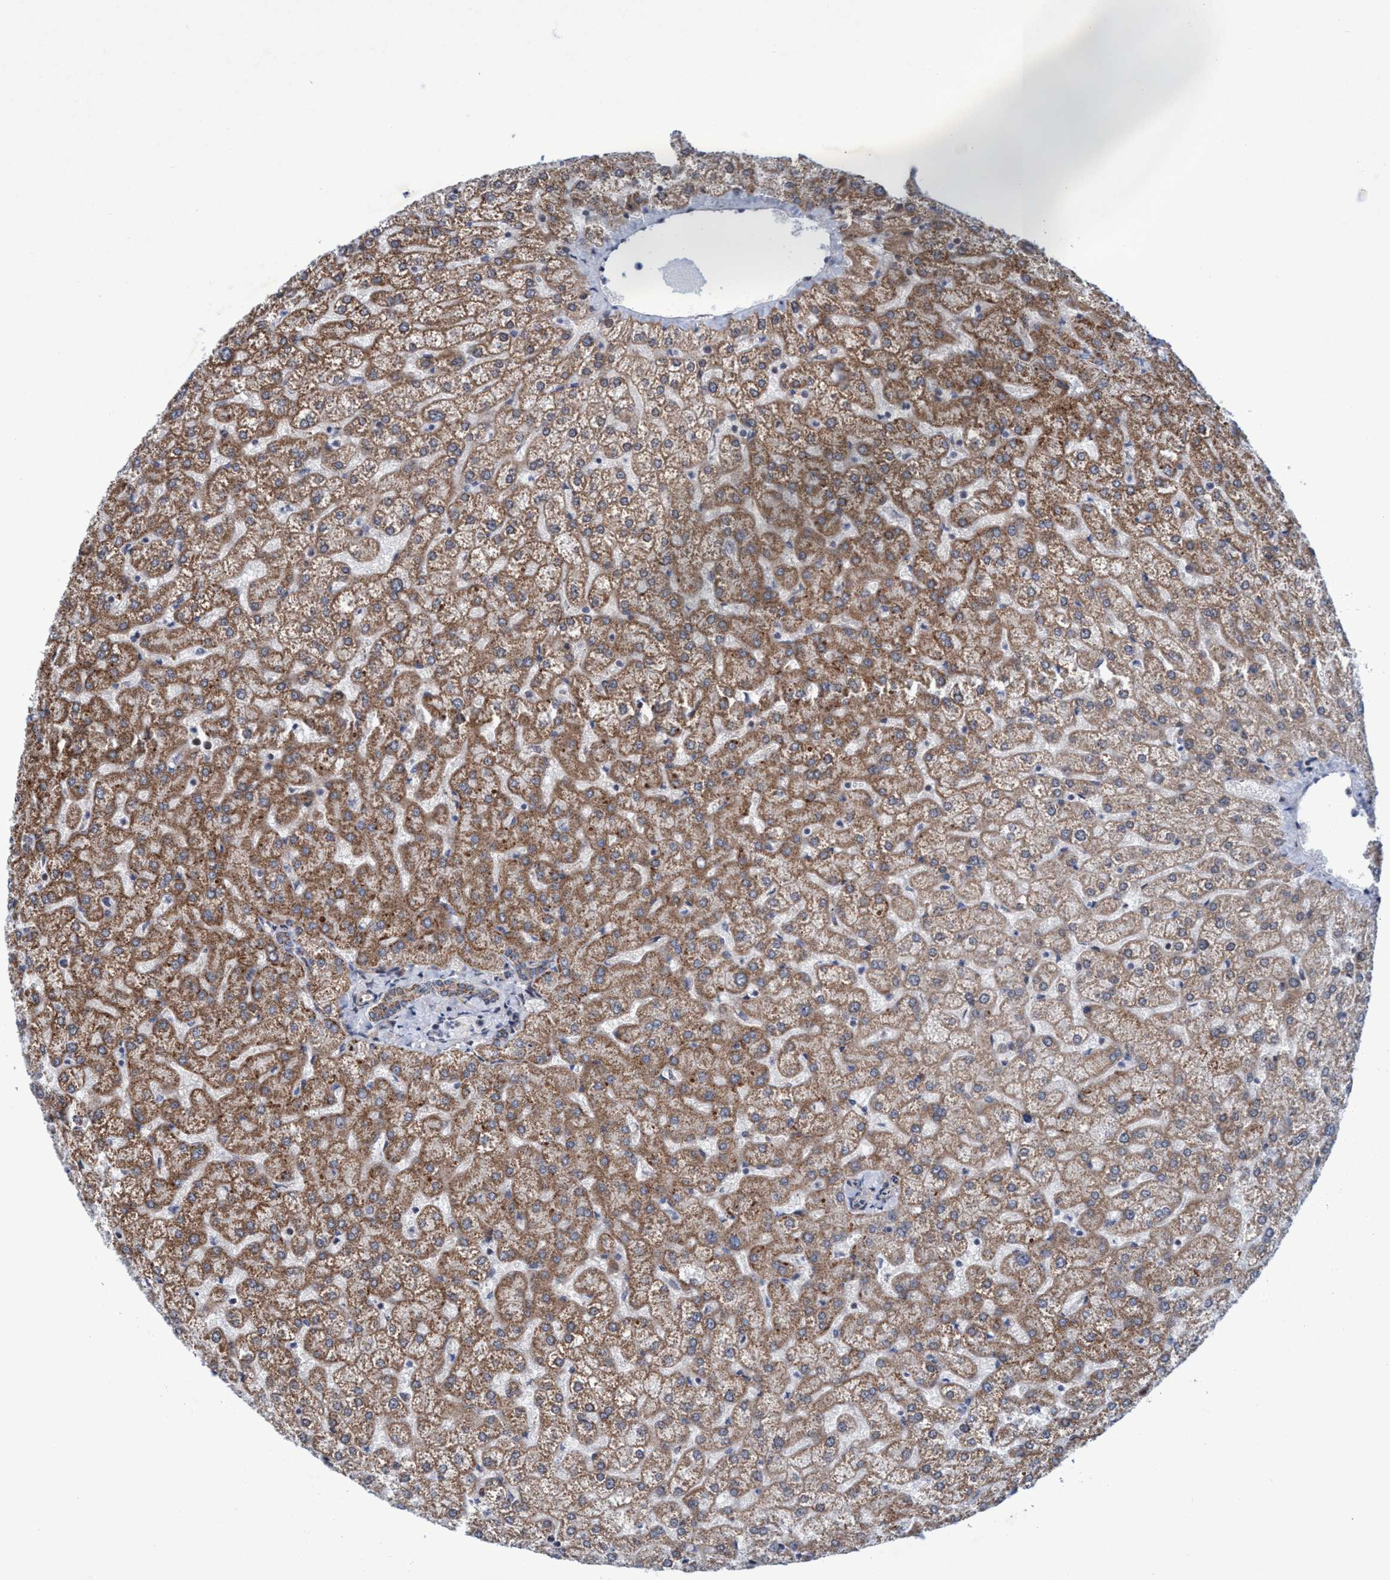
{"staining": {"intensity": "moderate", "quantity": ">75%", "location": "cytoplasmic/membranous"}, "tissue": "liver", "cell_type": "Cholangiocytes", "image_type": "normal", "snomed": [{"axis": "morphology", "description": "Normal tissue, NOS"}, {"axis": "topography", "description": "Liver"}], "caption": "This micrograph shows IHC staining of normal human liver, with medium moderate cytoplasmic/membranous expression in about >75% of cholangiocytes.", "gene": "POLR1F", "patient": {"sex": "female", "age": 32}}